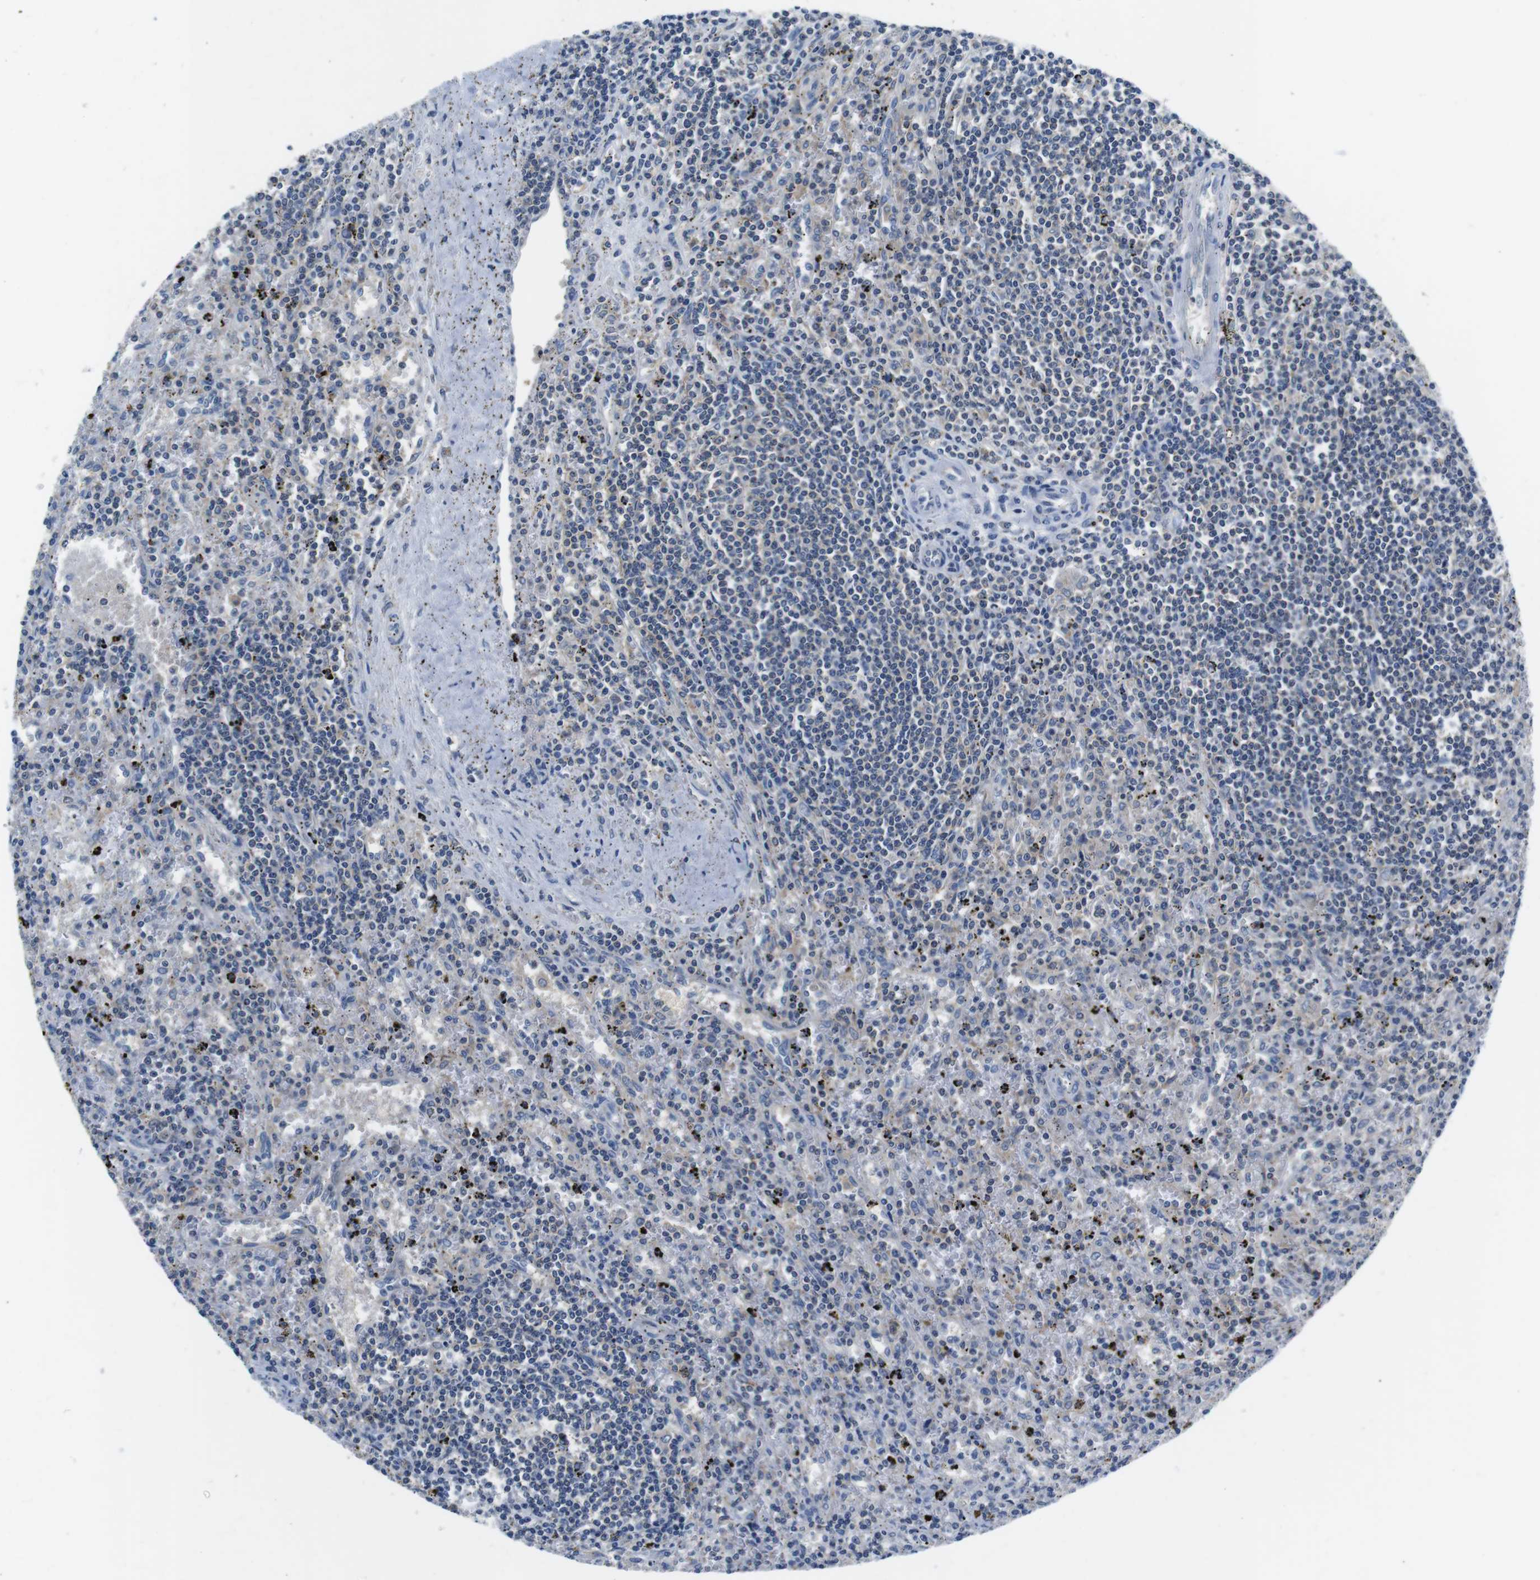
{"staining": {"intensity": "negative", "quantity": "none", "location": "none"}, "tissue": "lymphoma", "cell_type": "Tumor cells", "image_type": "cancer", "snomed": [{"axis": "morphology", "description": "Malignant lymphoma, non-Hodgkin's type, Low grade"}, {"axis": "topography", "description": "Spleen"}], "caption": "Tumor cells are negative for protein expression in human lymphoma. The staining was performed using DAB to visualize the protein expression in brown, while the nuclei were stained in blue with hematoxylin (Magnification: 20x).", "gene": "PIK3CD", "patient": {"sex": "male", "age": 76}}